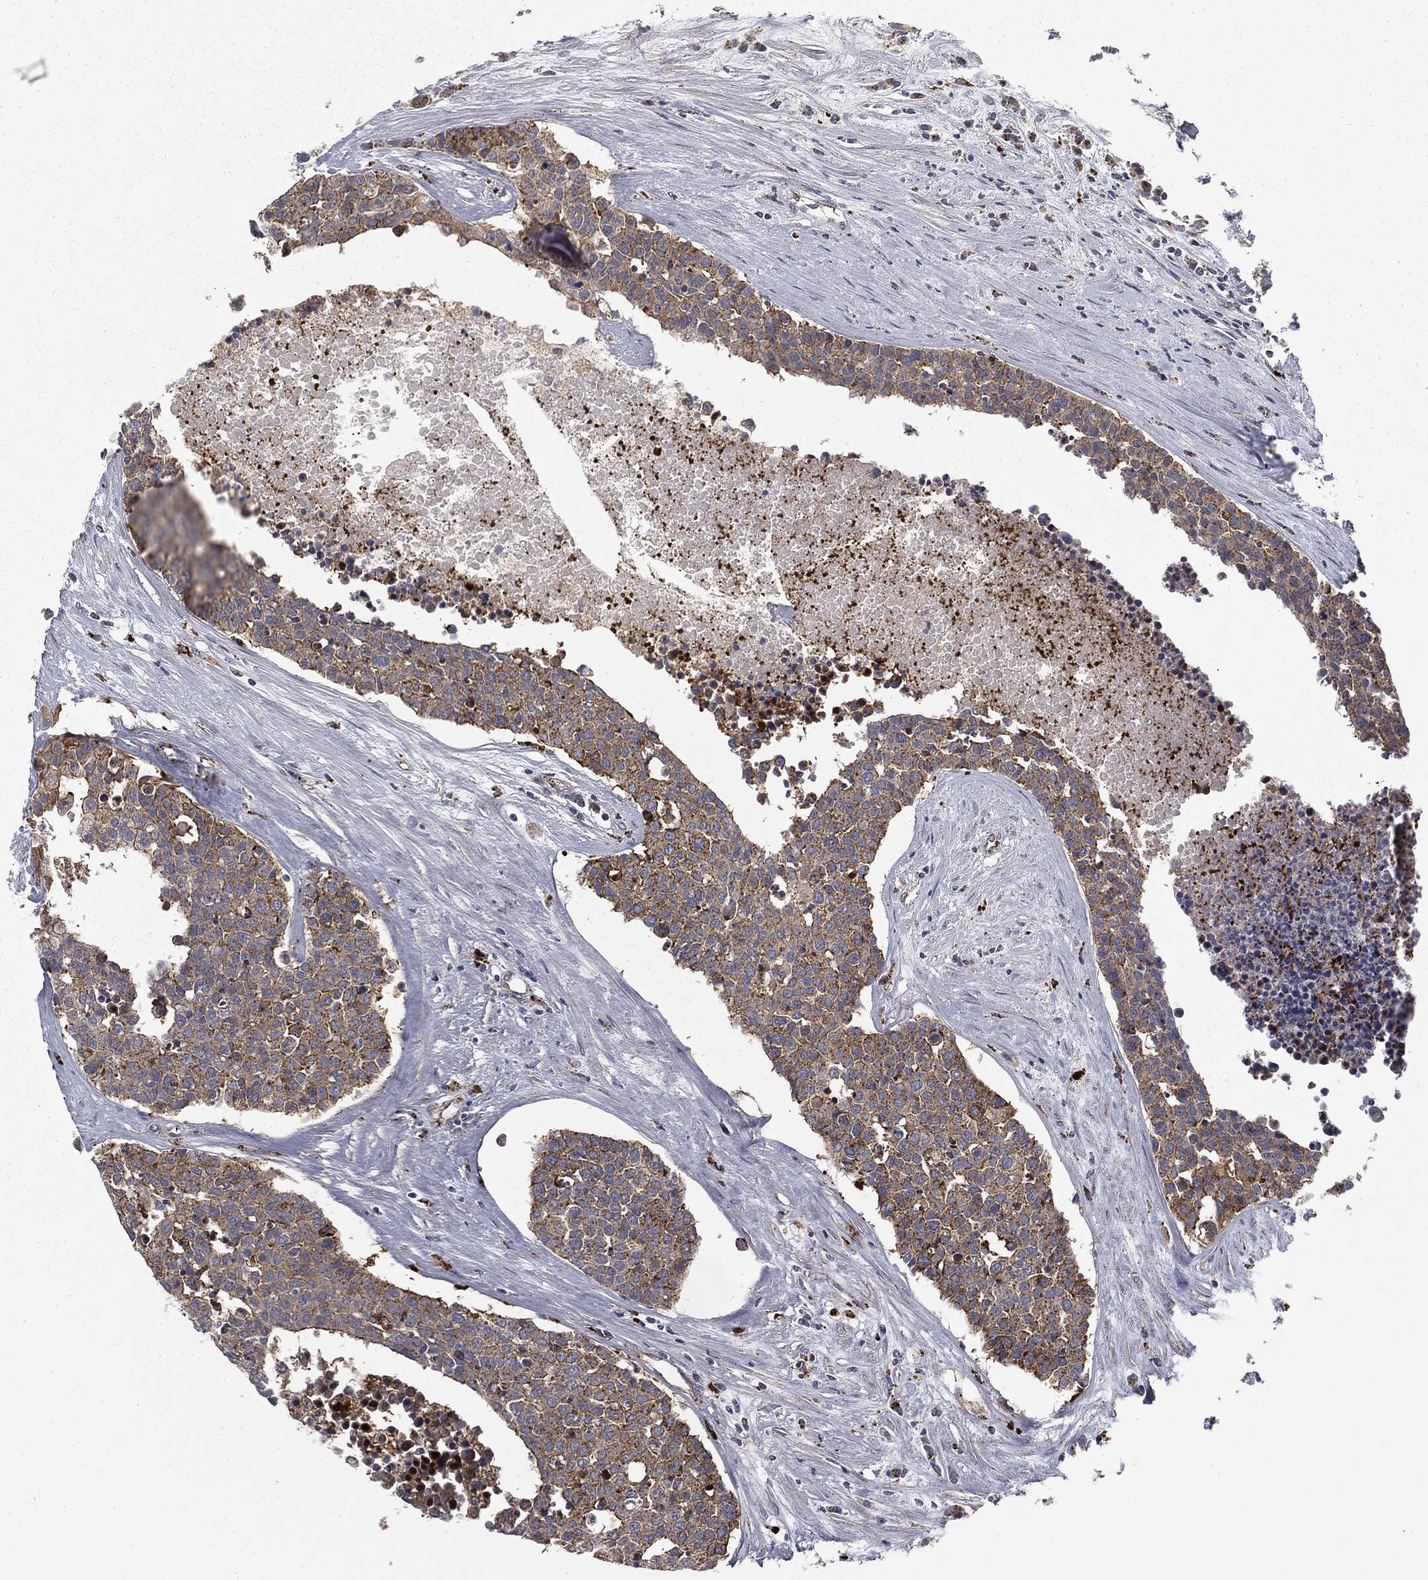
{"staining": {"intensity": "strong", "quantity": "<25%", "location": "cytoplasmic/membranous"}, "tissue": "carcinoid", "cell_type": "Tumor cells", "image_type": "cancer", "snomed": [{"axis": "morphology", "description": "Carcinoid, malignant, NOS"}, {"axis": "topography", "description": "Colon"}], "caption": "Carcinoid tissue displays strong cytoplasmic/membranous positivity in about <25% of tumor cells, visualized by immunohistochemistry.", "gene": "CTSA", "patient": {"sex": "male", "age": 81}}